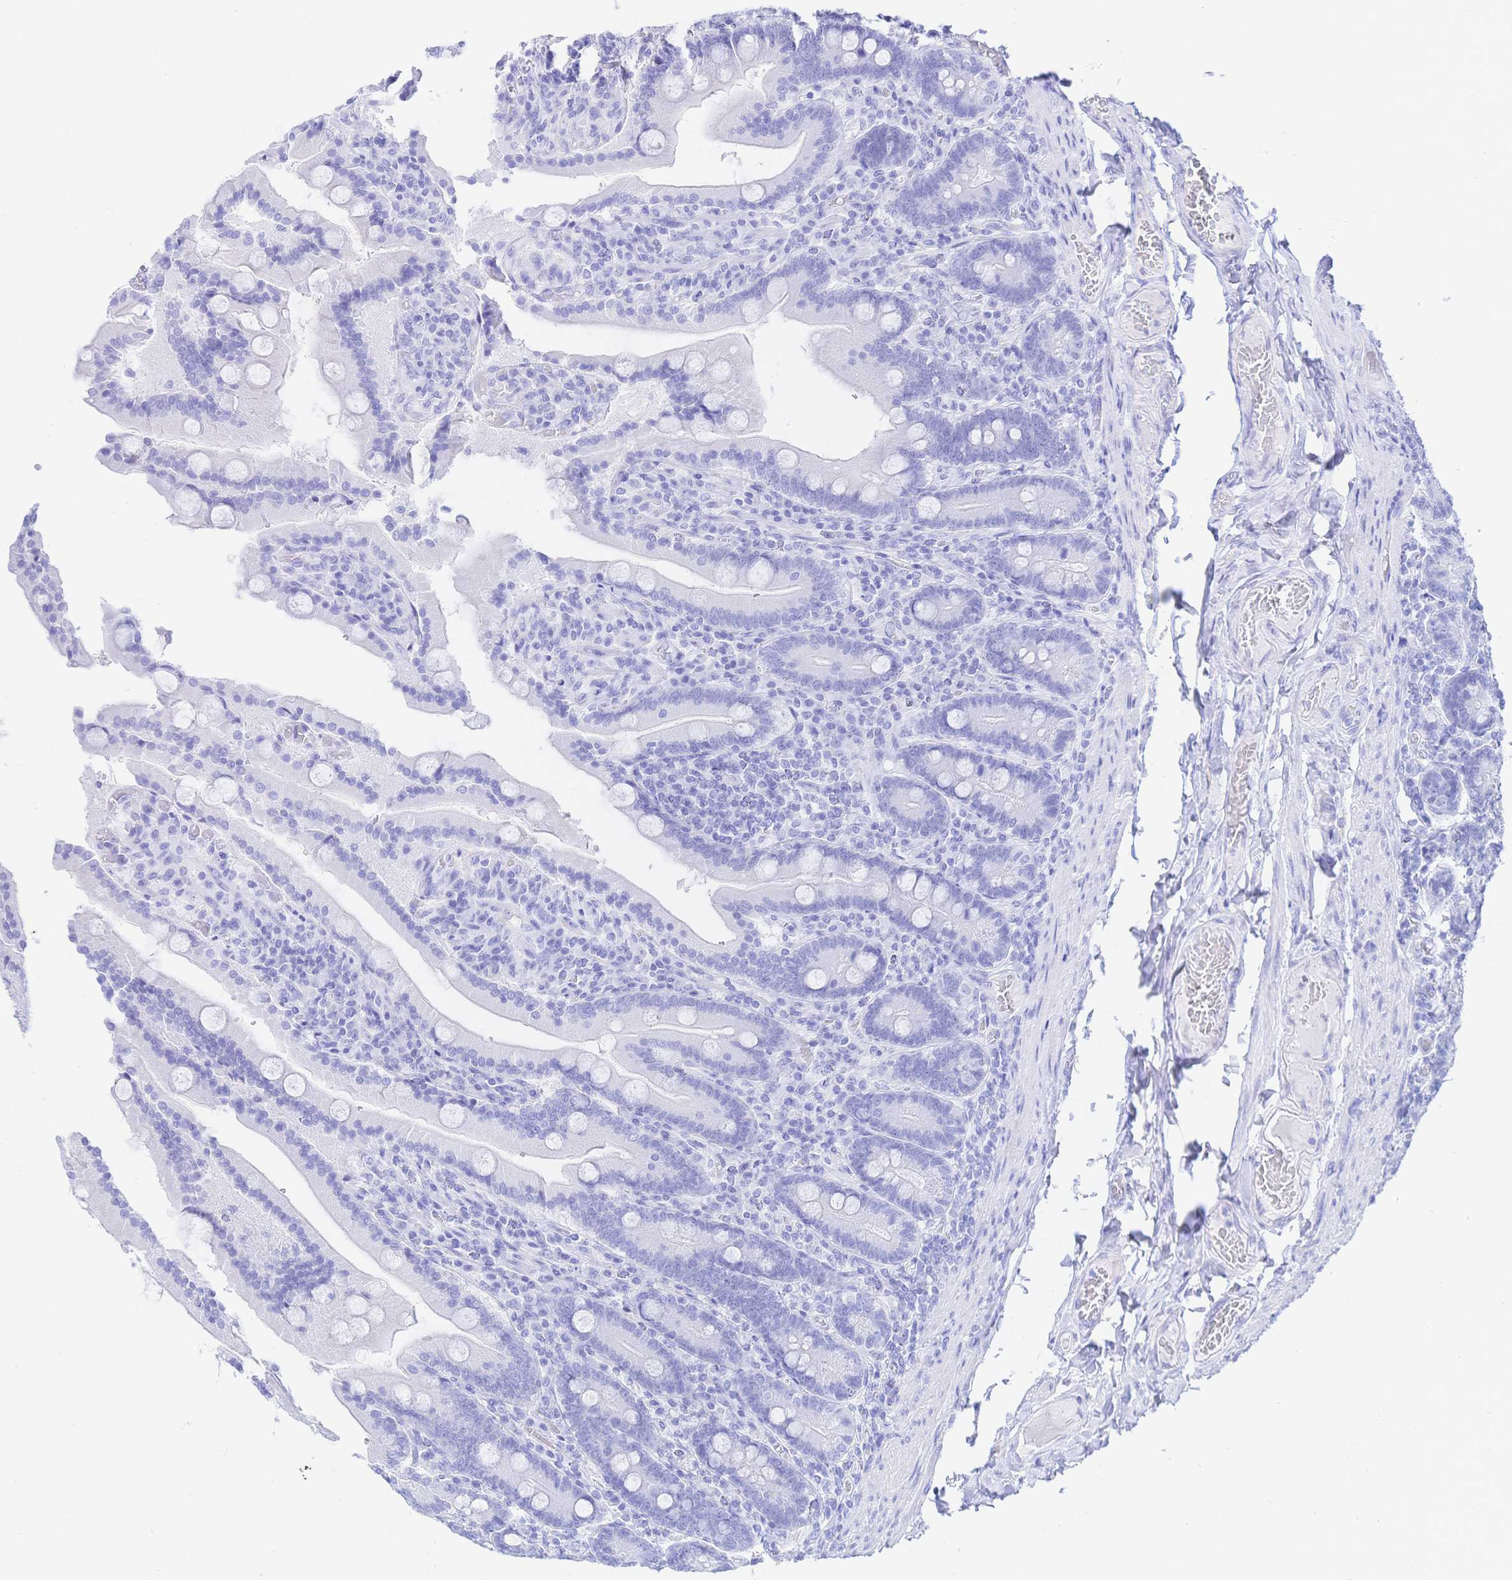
{"staining": {"intensity": "negative", "quantity": "none", "location": "none"}, "tissue": "duodenum", "cell_type": "Glandular cells", "image_type": "normal", "snomed": [{"axis": "morphology", "description": "Normal tissue, NOS"}, {"axis": "topography", "description": "Duodenum"}], "caption": "This is a micrograph of IHC staining of normal duodenum, which shows no expression in glandular cells.", "gene": "UMOD", "patient": {"sex": "female", "age": 62}}